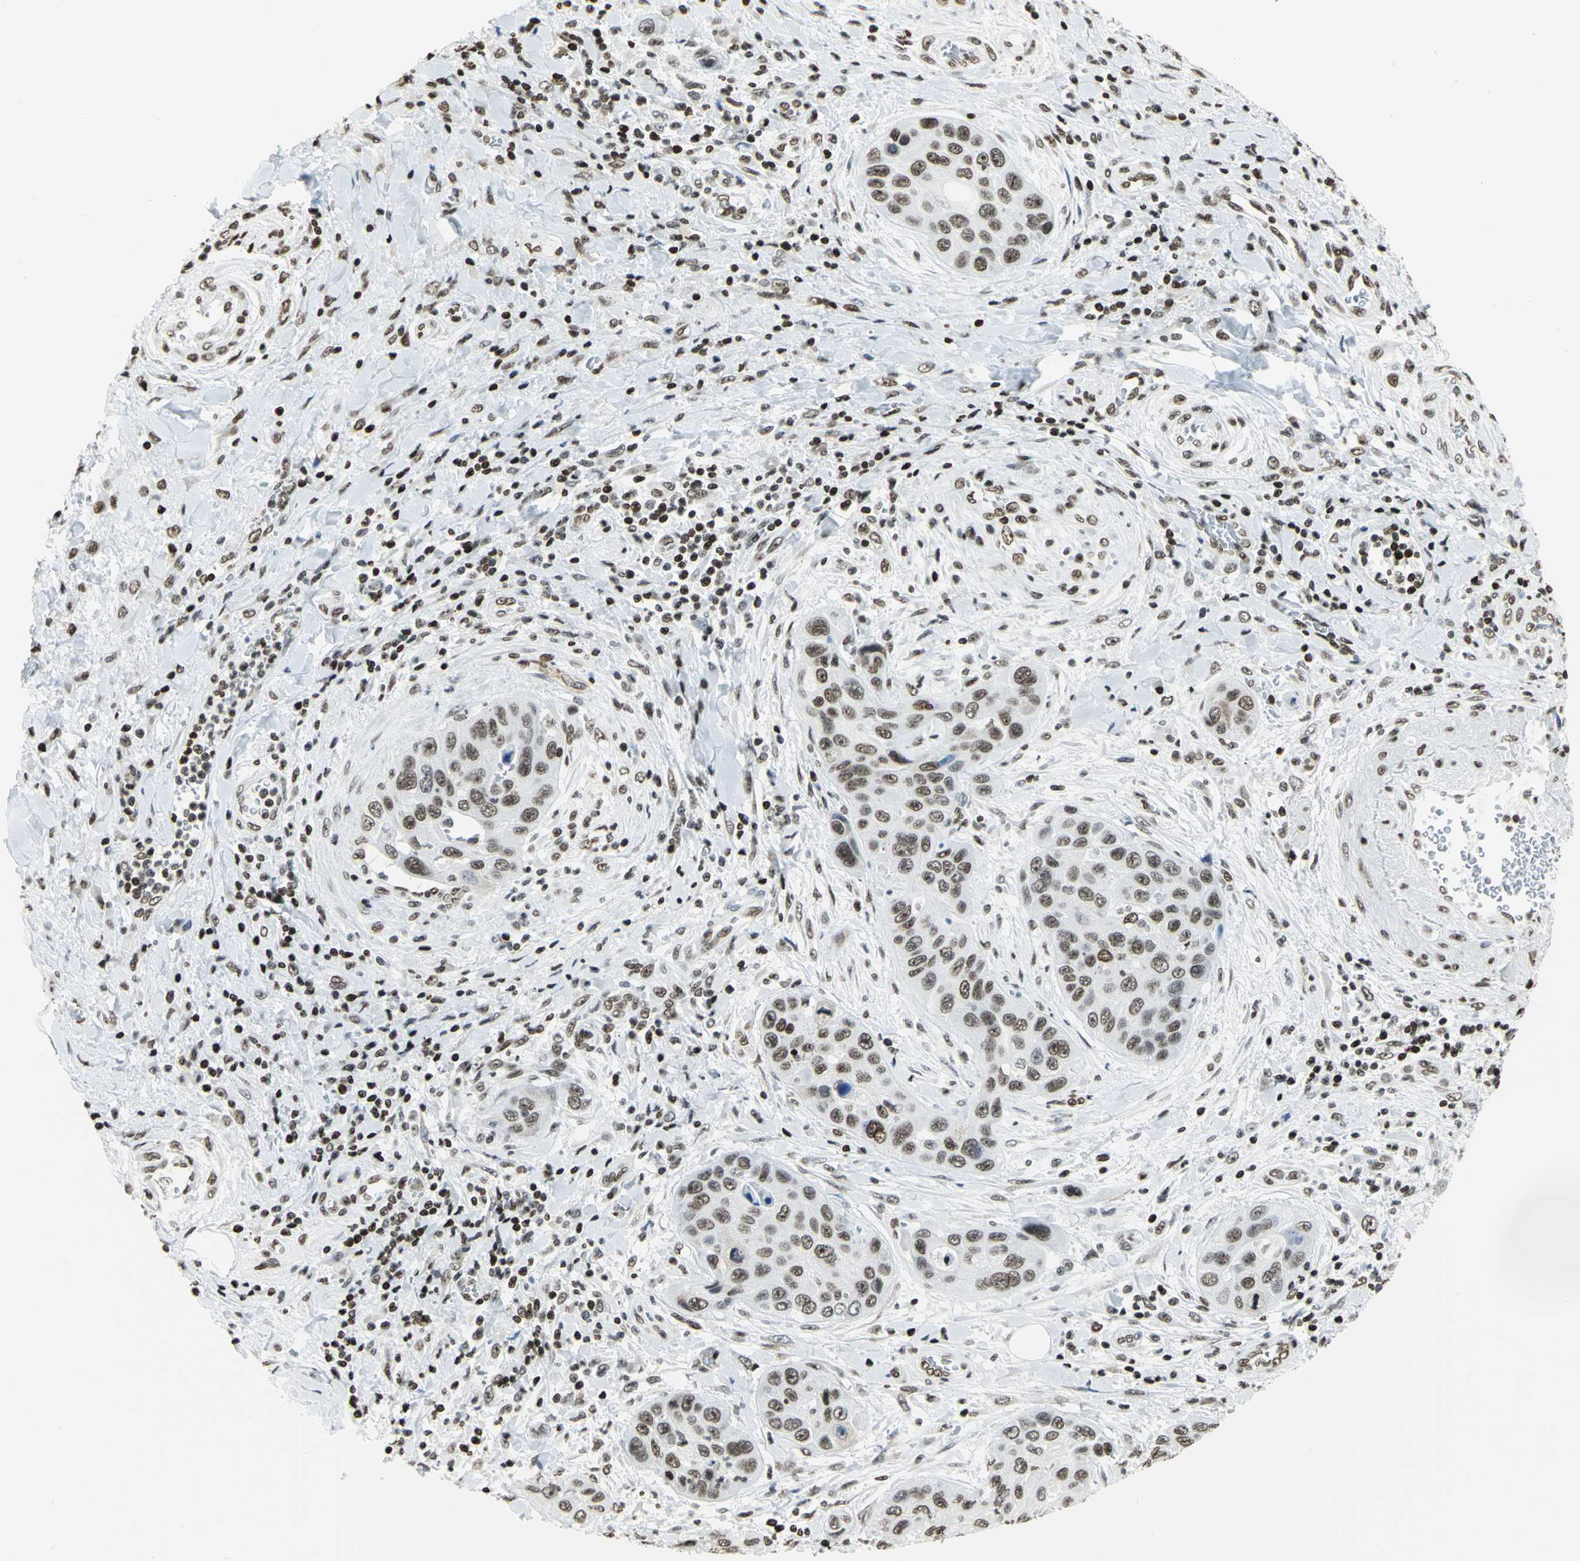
{"staining": {"intensity": "moderate", "quantity": ">75%", "location": "nuclear"}, "tissue": "pancreatic cancer", "cell_type": "Tumor cells", "image_type": "cancer", "snomed": [{"axis": "morphology", "description": "Adenocarcinoma, NOS"}, {"axis": "topography", "description": "Pancreas"}], "caption": "Moderate nuclear protein positivity is appreciated in approximately >75% of tumor cells in pancreatic cancer (adenocarcinoma).", "gene": "HMGB1", "patient": {"sex": "female", "age": 70}}